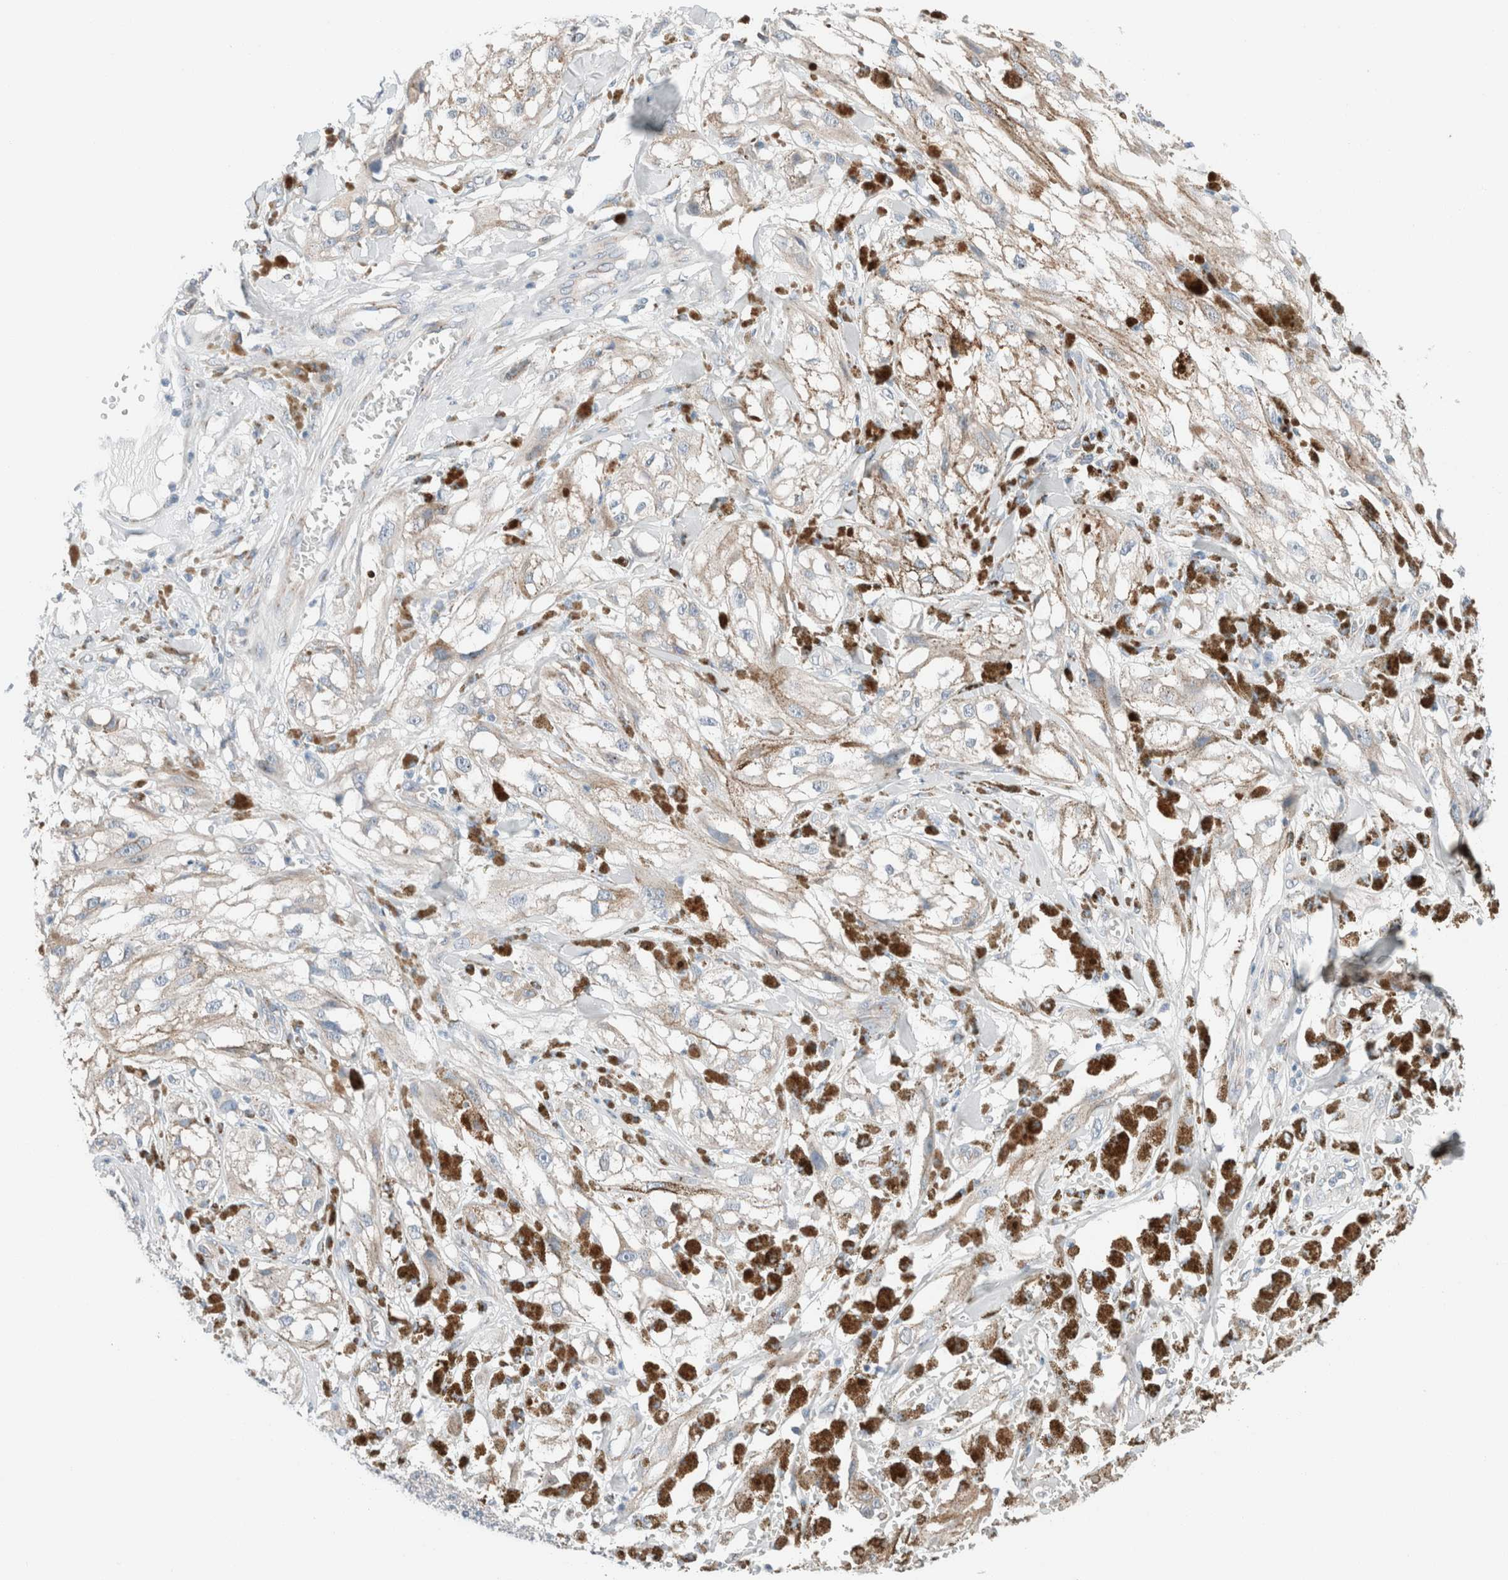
{"staining": {"intensity": "weak", "quantity": "<25%", "location": "cytoplasmic/membranous"}, "tissue": "melanoma", "cell_type": "Tumor cells", "image_type": "cancer", "snomed": [{"axis": "morphology", "description": "Malignant melanoma, NOS"}, {"axis": "topography", "description": "Skin"}], "caption": "Photomicrograph shows no significant protein positivity in tumor cells of malignant melanoma.", "gene": "CASC3", "patient": {"sex": "male", "age": 88}}